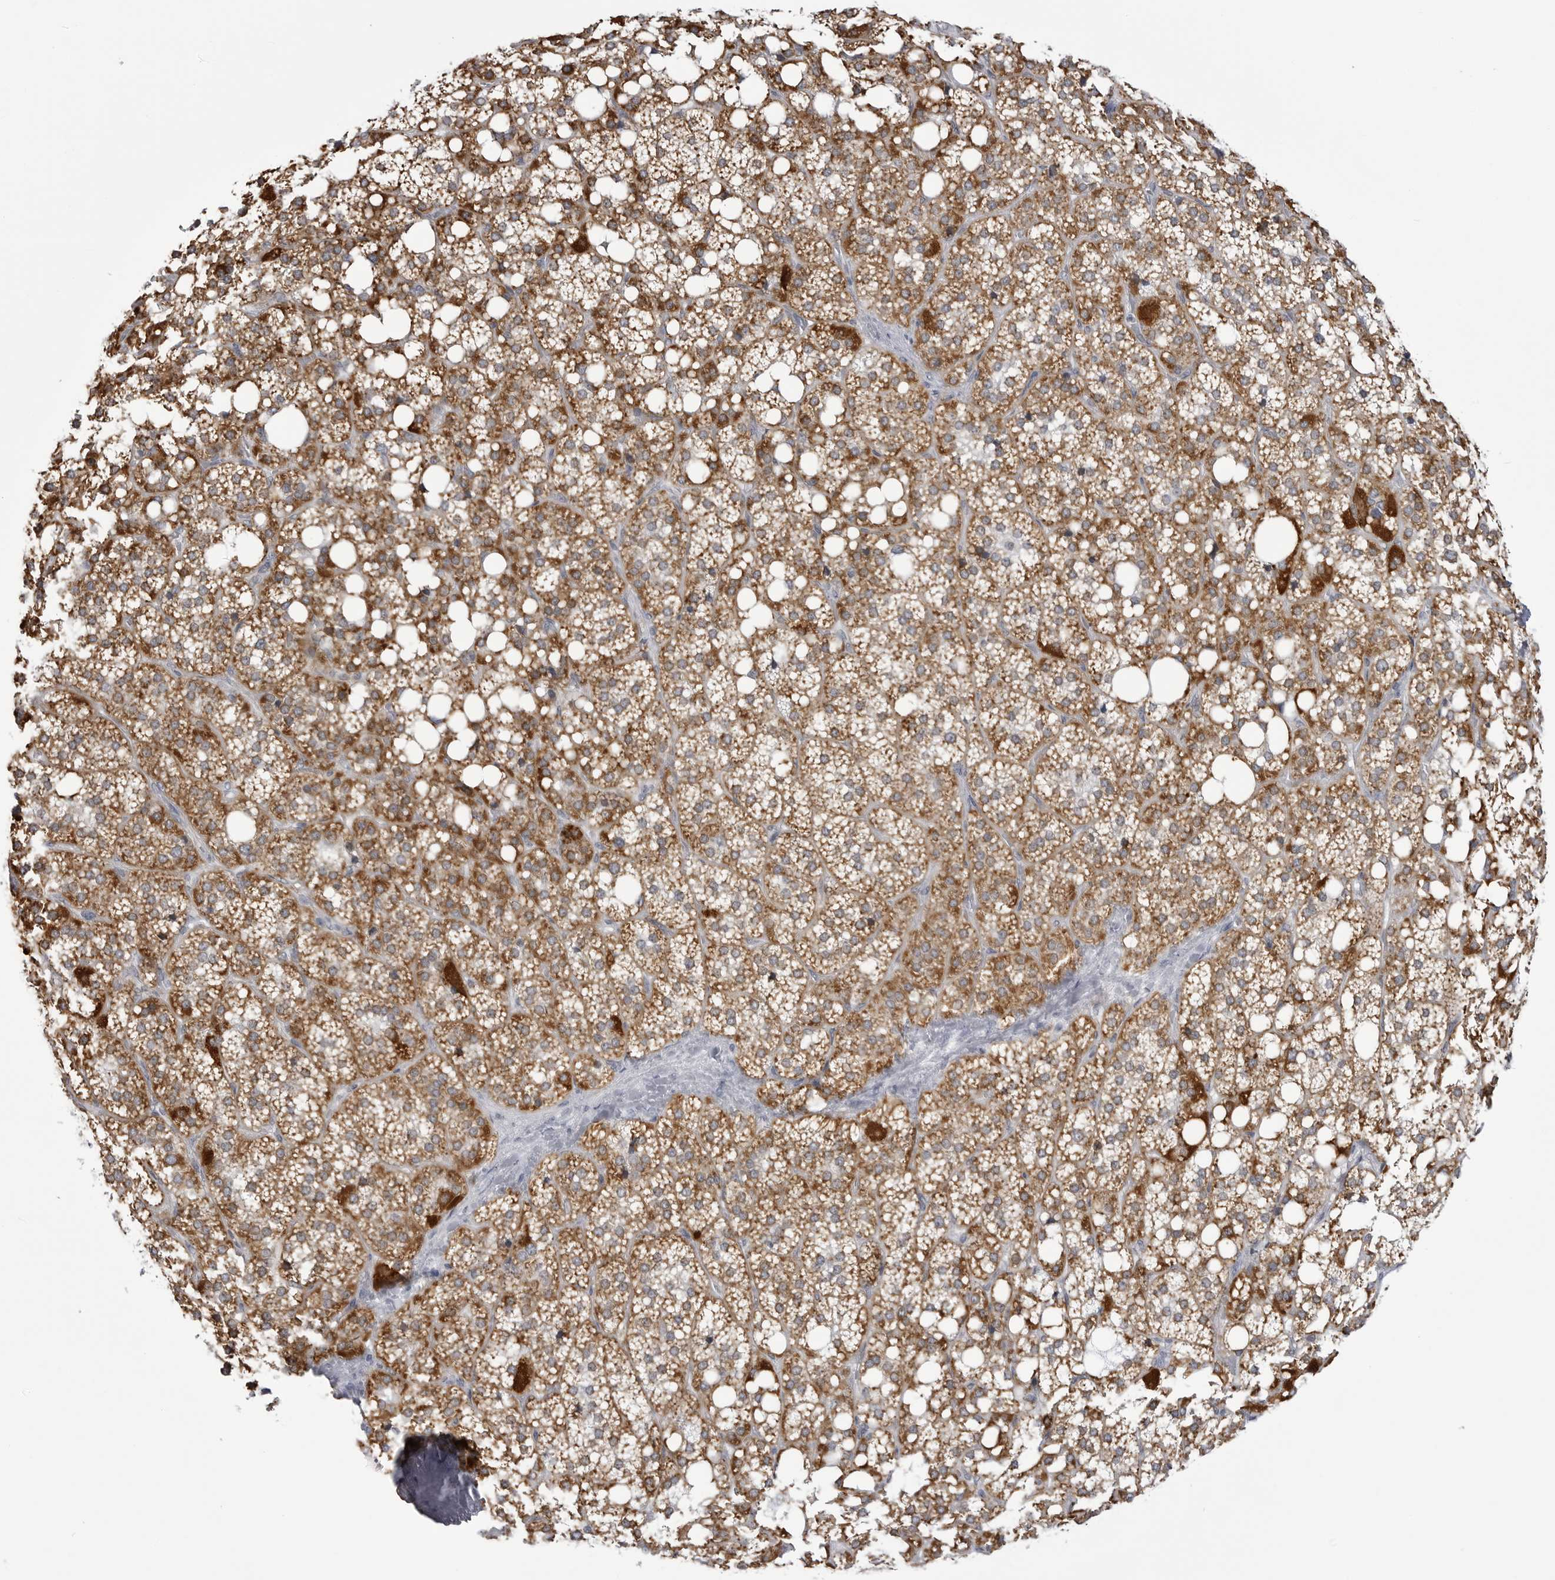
{"staining": {"intensity": "strong", "quantity": ">75%", "location": "cytoplasmic/membranous"}, "tissue": "adrenal gland", "cell_type": "Glandular cells", "image_type": "normal", "snomed": [{"axis": "morphology", "description": "Normal tissue, NOS"}, {"axis": "topography", "description": "Adrenal gland"}], "caption": "Adrenal gland stained for a protein displays strong cytoplasmic/membranous positivity in glandular cells. The staining was performed using DAB to visualize the protein expression in brown, while the nuclei were stained in blue with hematoxylin (Magnification: 20x).", "gene": "FH", "patient": {"sex": "female", "age": 59}}